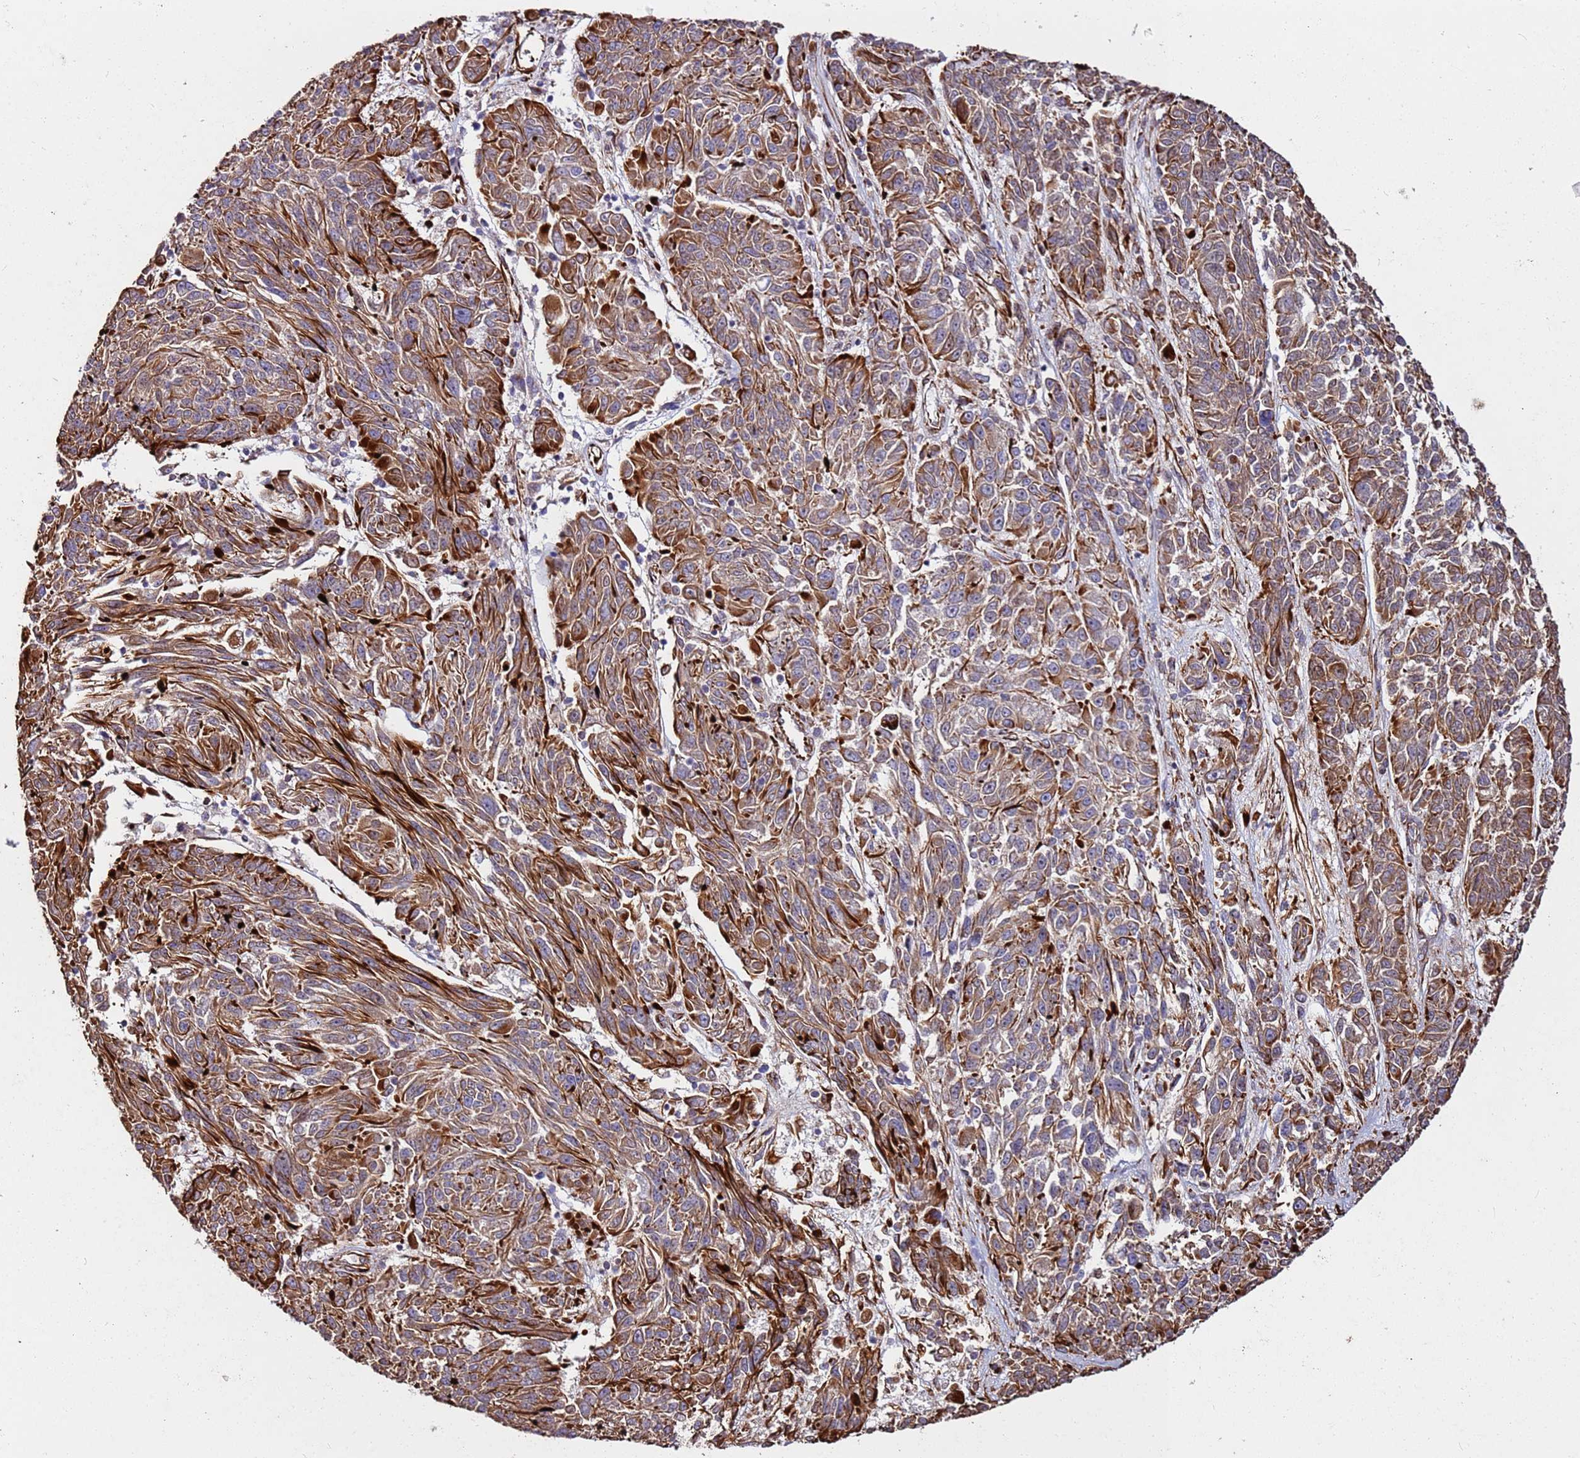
{"staining": {"intensity": "moderate", "quantity": "25%-75%", "location": "cytoplasmic/membranous"}, "tissue": "melanoma", "cell_type": "Tumor cells", "image_type": "cancer", "snomed": [{"axis": "morphology", "description": "Malignant melanoma, NOS"}, {"axis": "topography", "description": "Skin"}], "caption": "Moderate cytoplasmic/membranous expression is present in approximately 25%-75% of tumor cells in malignant melanoma.", "gene": "MRGPRE", "patient": {"sex": "male", "age": 53}}